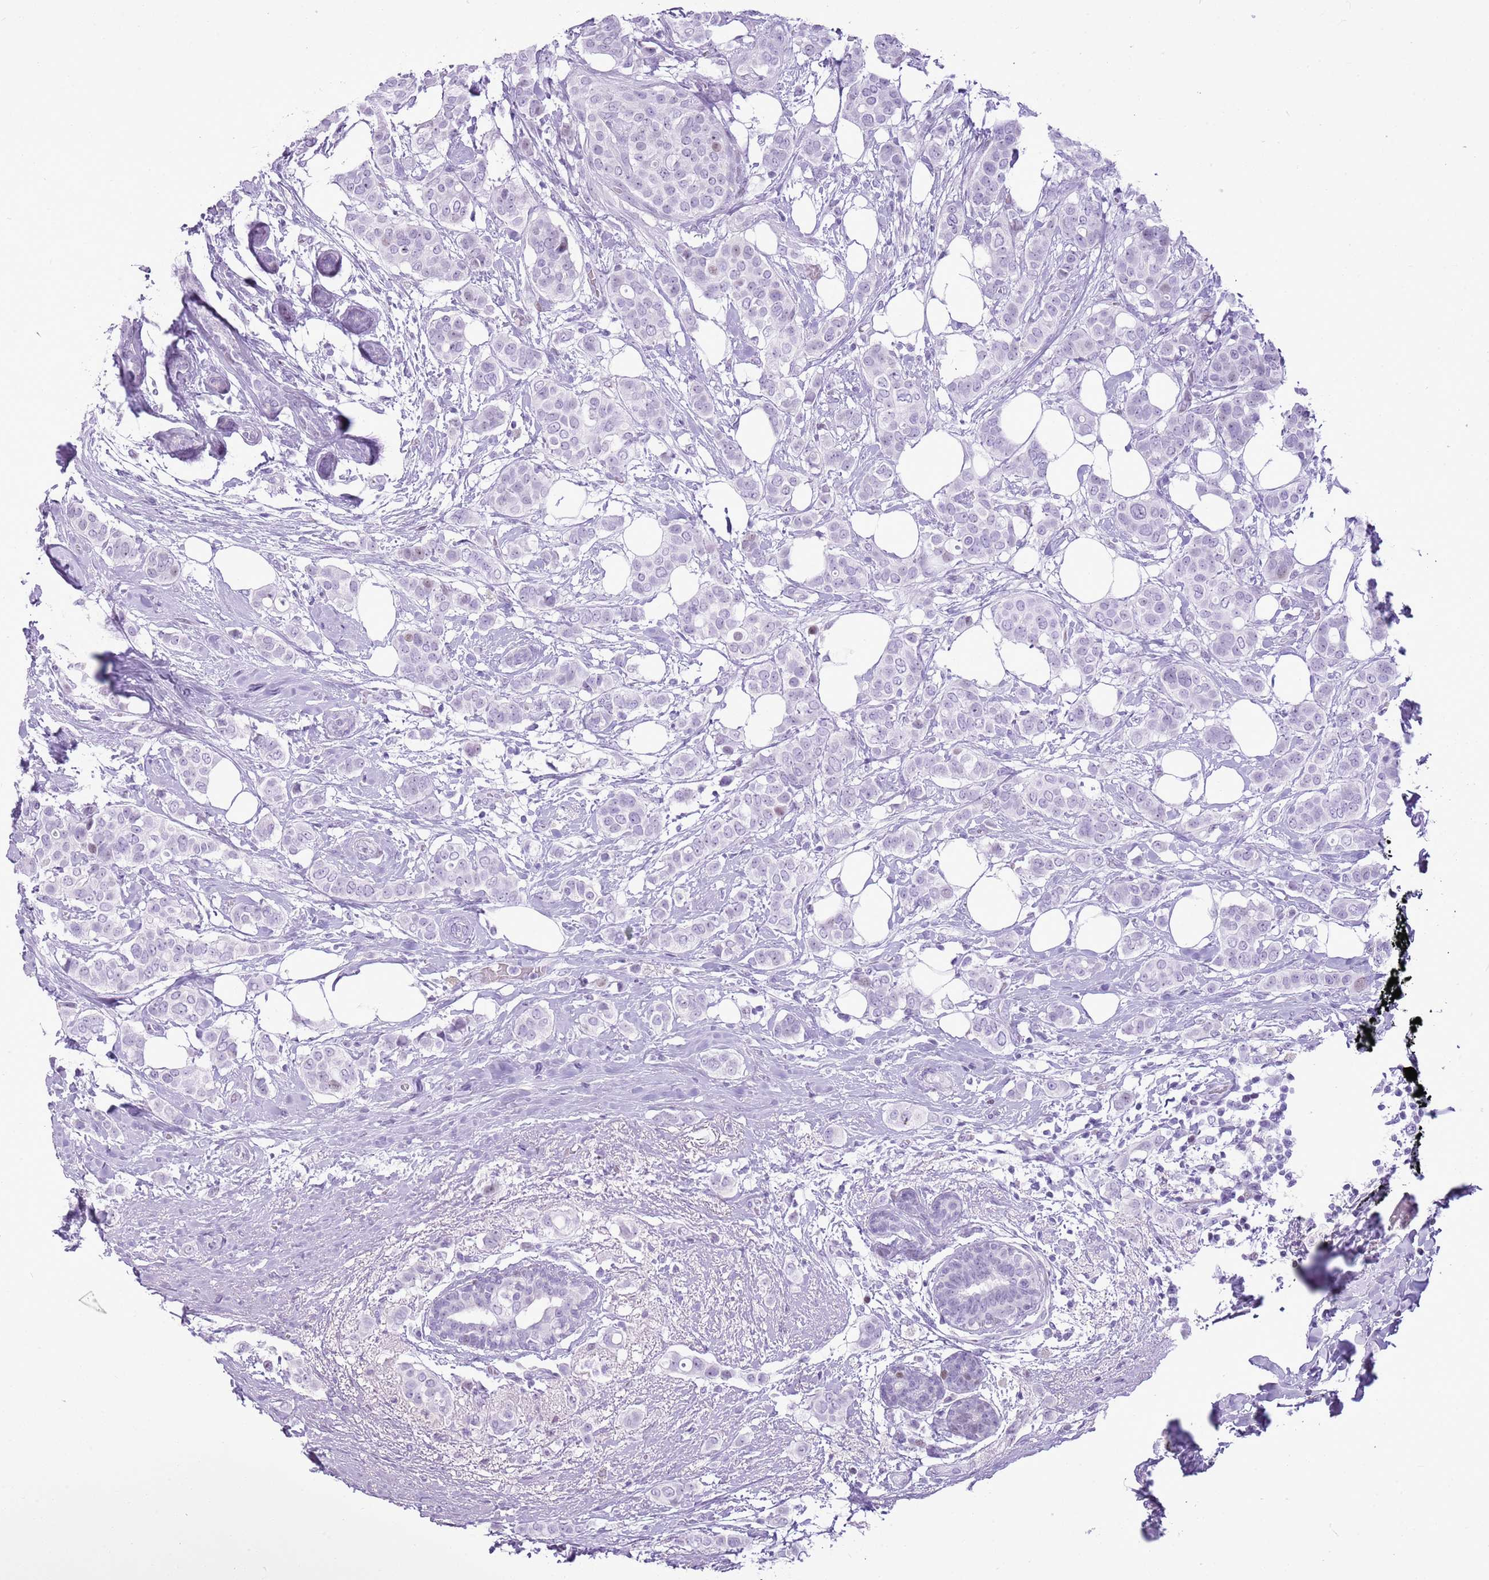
{"staining": {"intensity": "negative", "quantity": "none", "location": "none"}, "tissue": "breast cancer", "cell_type": "Tumor cells", "image_type": "cancer", "snomed": [{"axis": "morphology", "description": "Lobular carcinoma"}, {"axis": "topography", "description": "Breast"}], "caption": "Protein analysis of breast lobular carcinoma exhibits no significant staining in tumor cells.", "gene": "ASIP", "patient": {"sex": "female", "age": 51}}